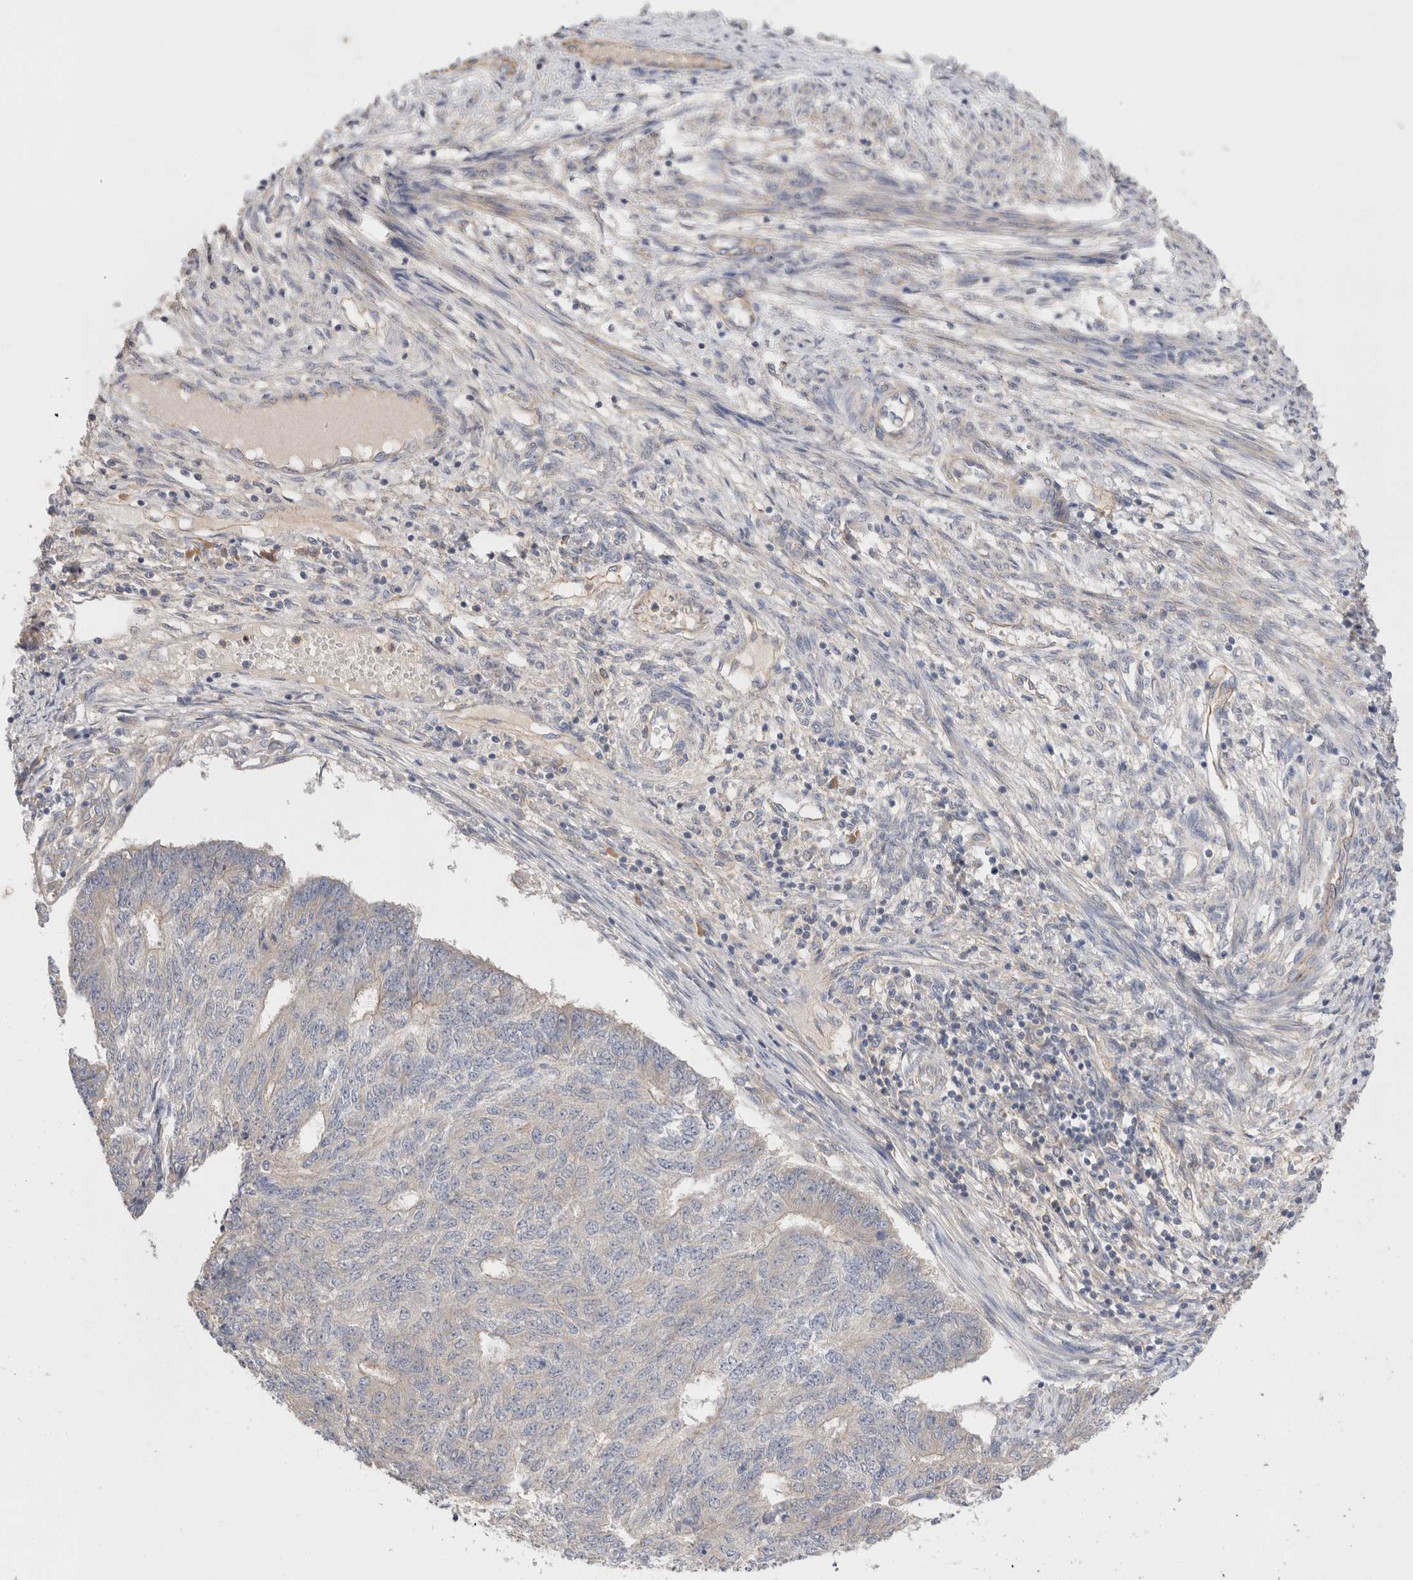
{"staining": {"intensity": "negative", "quantity": "none", "location": "none"}, "tissue": "endometrial cancer", "cell_type": "Tumor cells", "image_type": "cancer", "snomed": [{"axis": "morphology", "description": "Adenocarcinoma, NOS"}, {"axis": "topography", "description": "Endometrium"}], "caption": "A histopathology image of adenocarcinoma (endometrial) stained for a protein exhibits no brown staining in tumor cells.", "gene": "SGK3", "patient": {"sex": "female", "age": 32}}